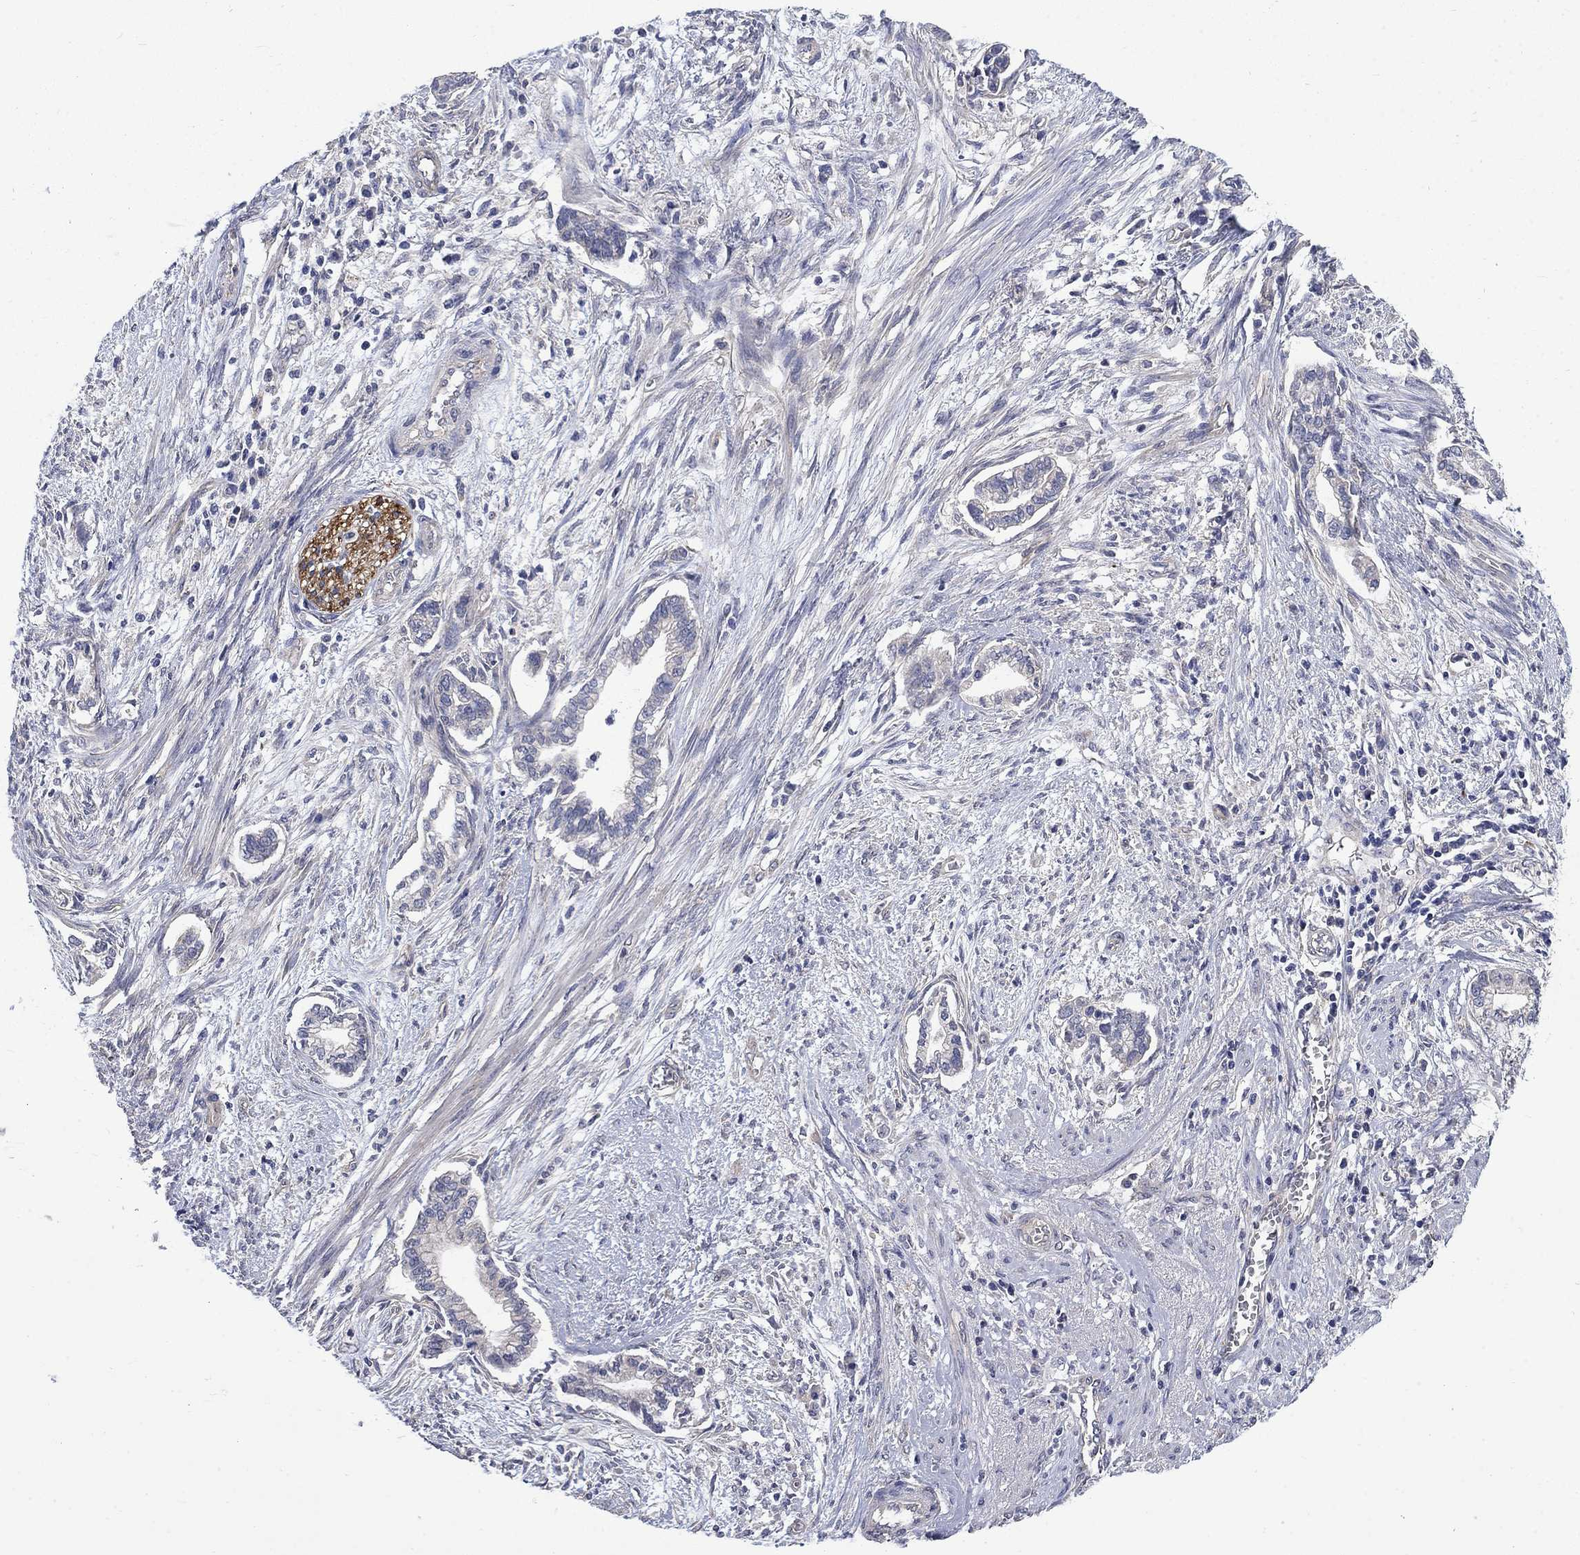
{"staining": {"intensity": "negative", "quantity": "none", "location": "none"}, "tissue": "cervical cancer", "cell_type": "Tumor cells", "image_type": "cancer", "snomed": [{"axis": "morphology", "description": "Adenocarcinoma, NOS"}, {"axis": "topography", "description": "Cervix"}], "caption": "The image shows no significant staining in tumor cells of adenocarcinoma (cervical).", "gene": "HSPA12A", "patient": {"sex": "female", "age": 62}}